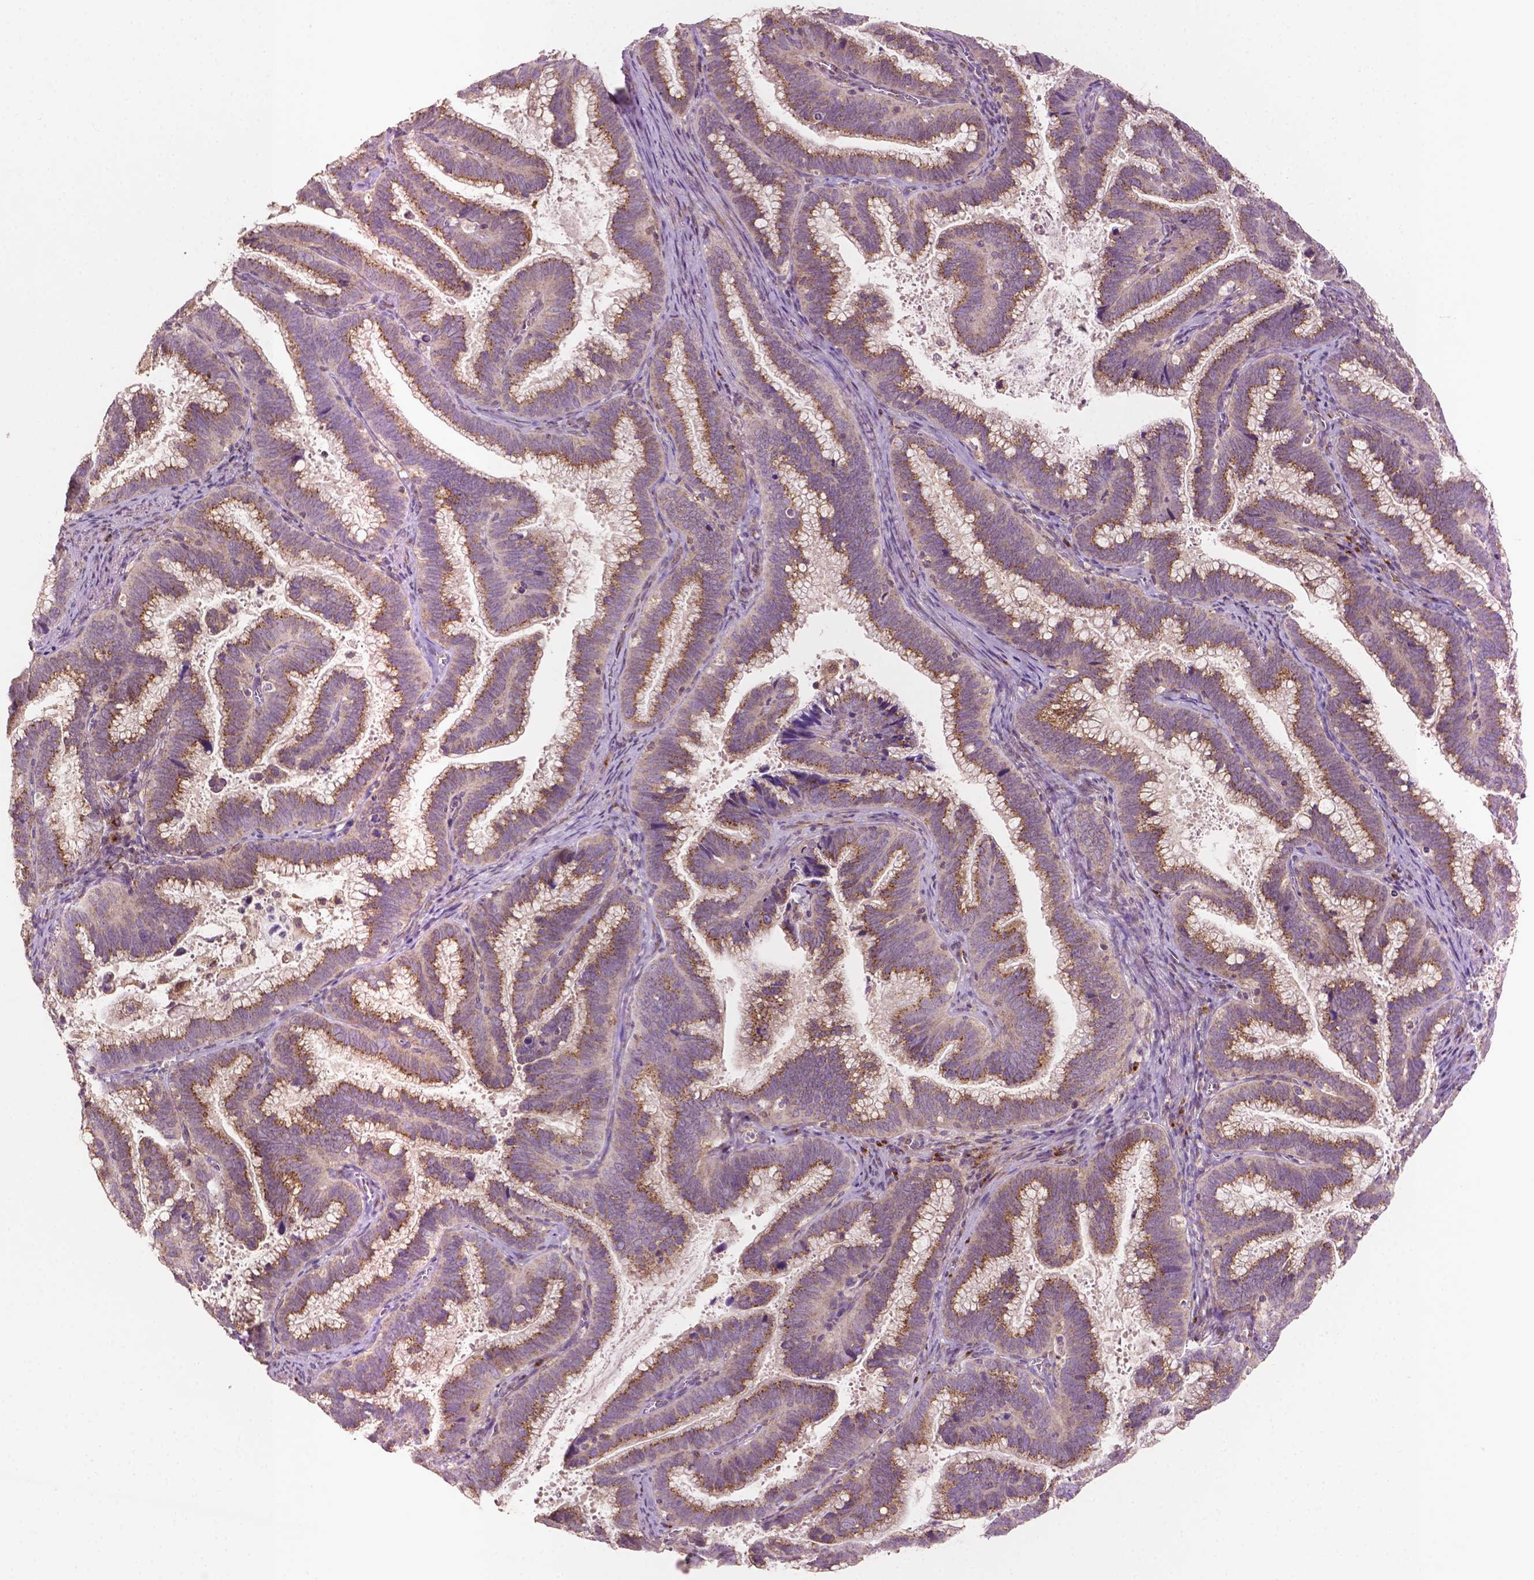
{"staining": {"intensity": "moderate", "quantity": ">75%", "location": "cytoplasmic/membranous"}, "tissue": "cervical cancer", "cell_type": "Tumor cells", "image_type": "cancer", "snomed": [{"axis": "morphology", "description": "Adenocarcinoma, NOS"}, {"axis": "topography", "description": "Cervix"}], "caption": "Immunohistochemistry histopathology image of adenocarcinoma (cervical) stained for a protein (brown), which demonstrates medium levels of moderate cytoplasmic/membranous positivity in about >75% of tumor cells.", "gene": "EBAG9", "patient": {"sex": "female", "age": 61}}